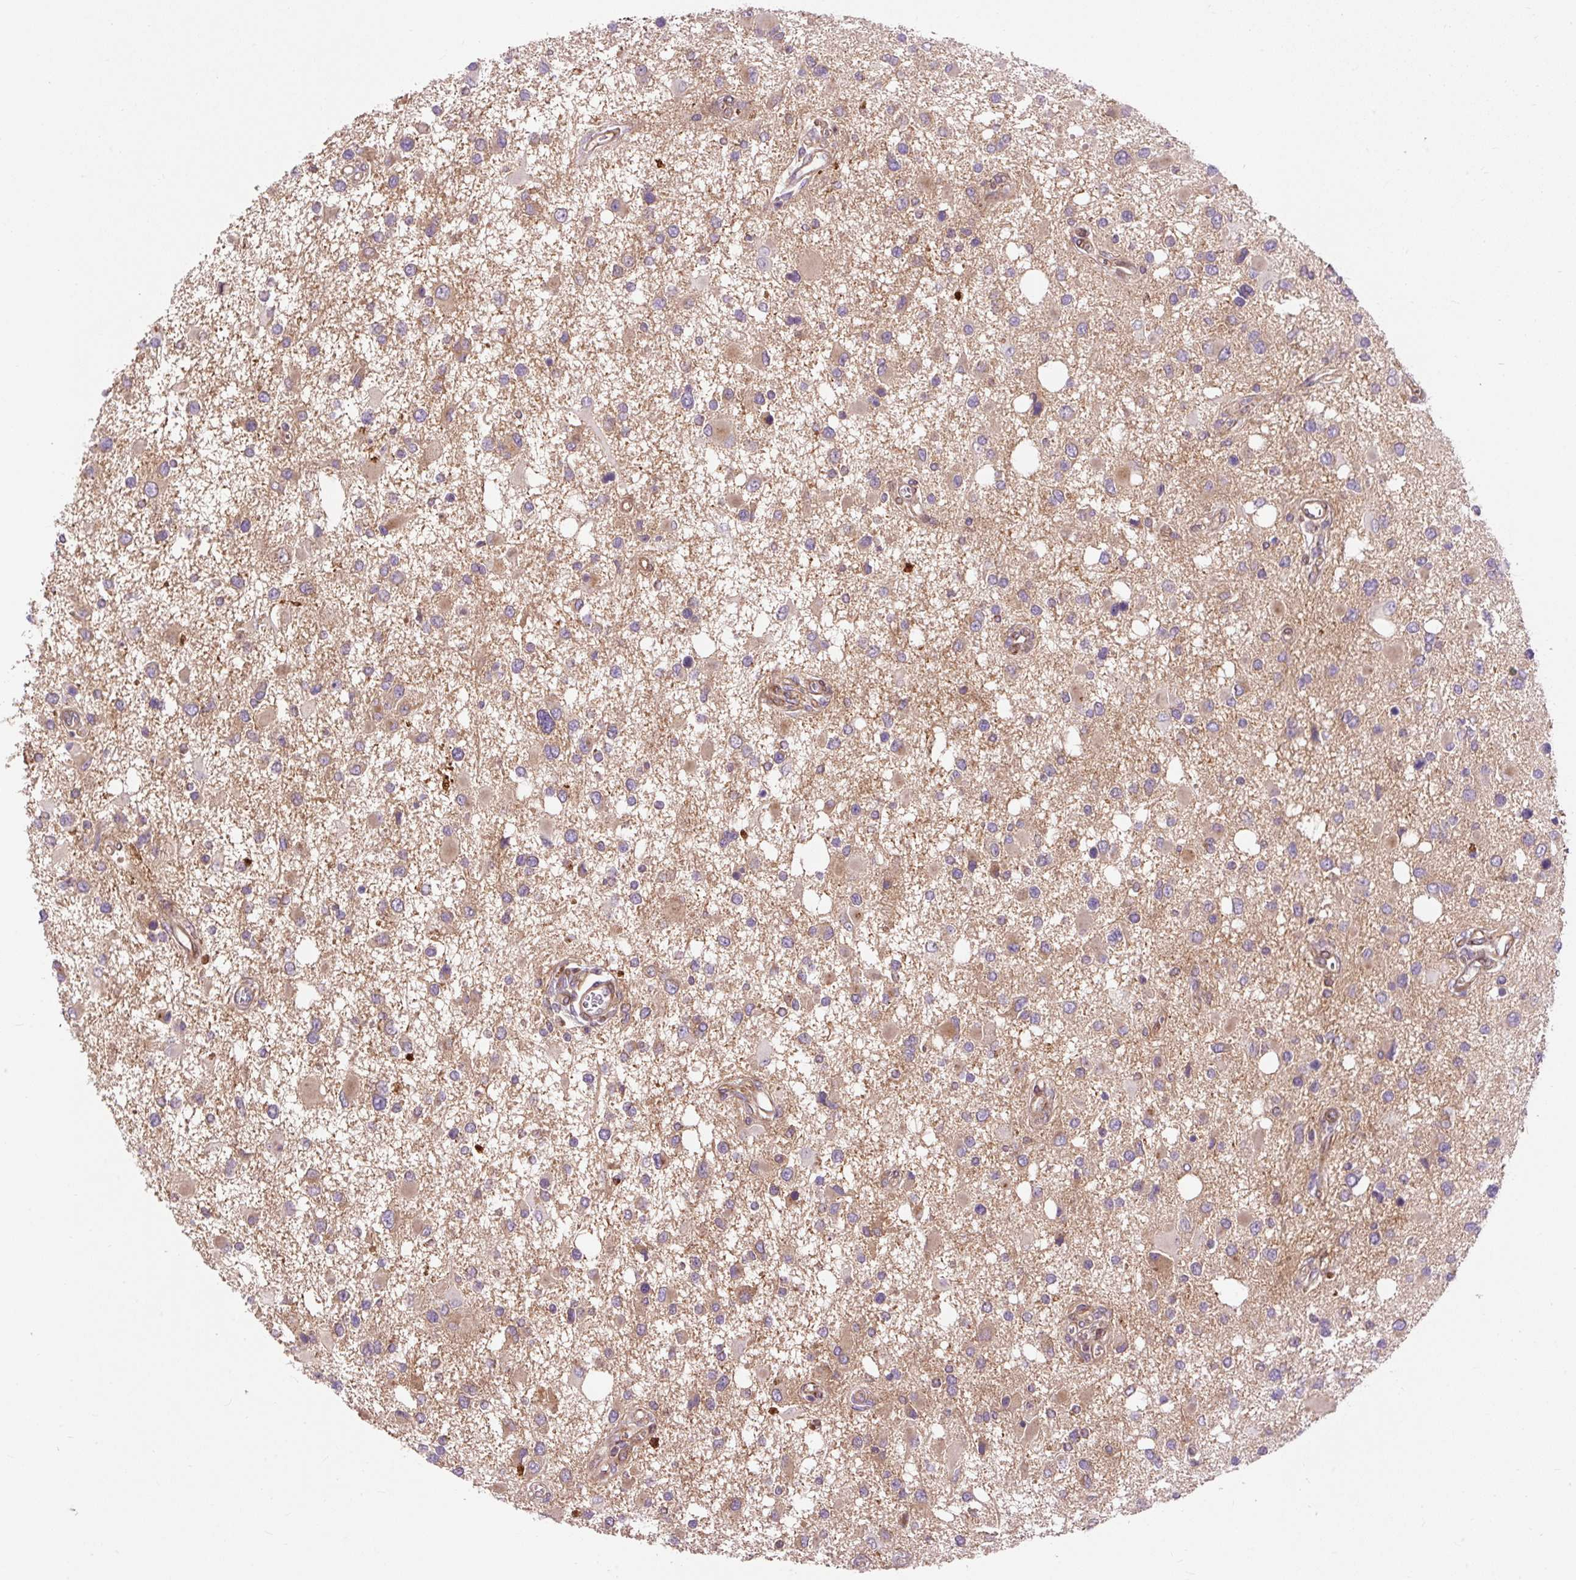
{"staining": {"intensity": "moderate", "quantity": "<25%", "location": "cytoplasmic/membranous"}, "tissue": "glioma", "cell_type": "Tumor cells", "image_type": "cancer", "snomed": [{"axis": "morphology", "description": "Glioma, malignant, High grade"}, {"axis": "topography", "description": "Brain"}], "caption": "This is a histology image of immunohistochemistry staining of malignant glioma (high-grade), which shows moderate staining in the cytoplasmic/membranous of tumor cells.", "gene": "PCDHGB3", "patient": {"sex": "male", "age": 53}}